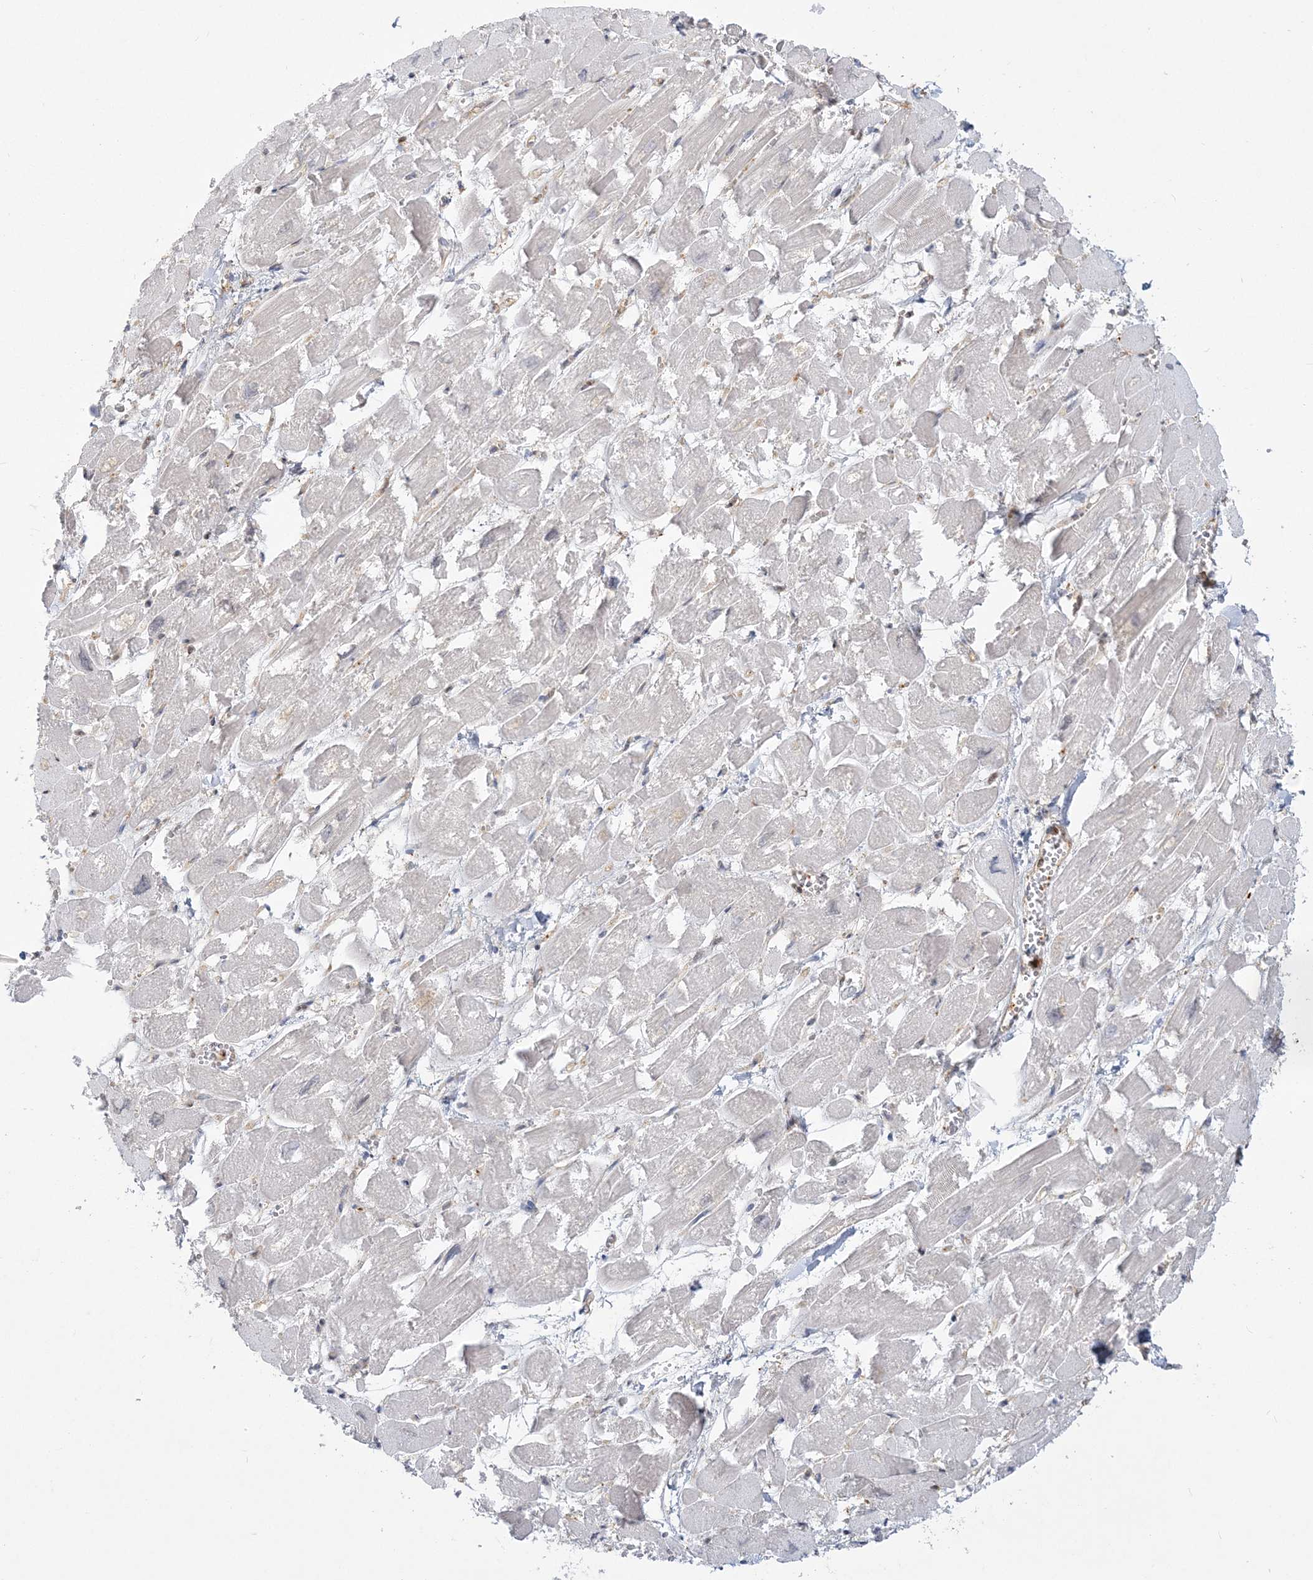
{"staining": {"intensity": "negative", "quantity": "none", "location": "none"}, "tissue": "heart muscle", "cell_type": "Cardiomyocytes", "image_type": "normal", "snomed": [{"axis": "morphology", "description": "Normal tissue, NOS"}, {"axis": "topography", "description": "Heart"}], "caption": "Immunohistochemistry photomicrograph of benign heart muscle: human heart muscle stained with DAB demonstrates no significant protein staining in cardiomyocytes. The staining is performed using DAB brown chromogen with nuclei counter-stained in using hematoxylin.", "gene": "ANKS1A", "patient": {"sex": "male", "age": 54}}